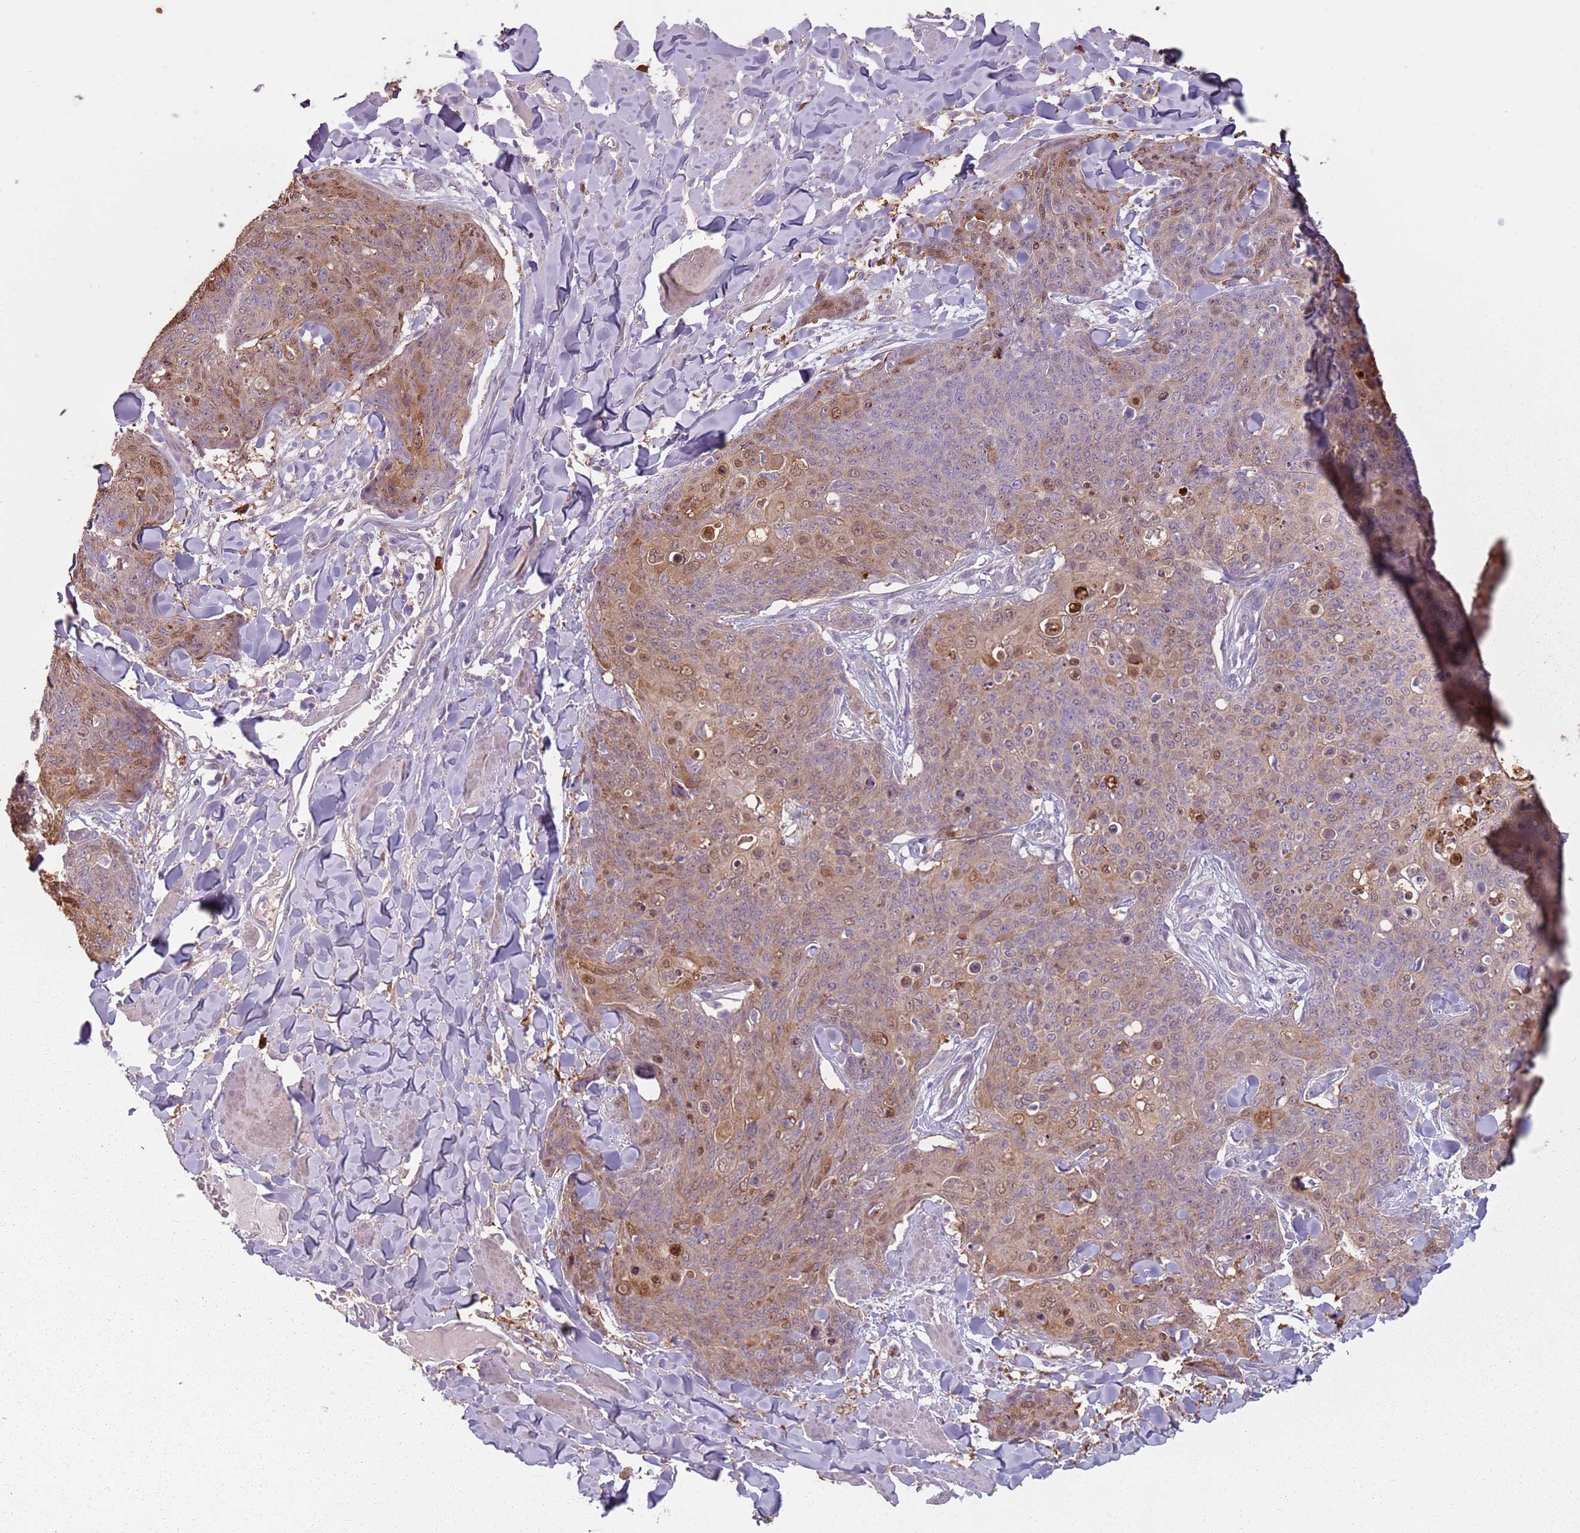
{"staining": {"intensity": "moderate", "quantity": "25%-75%", "location": "cytoplasmic/membranous,nuclear"}, "tissue": "skin cancer", "cell_type": "Tumor cells", "image_type": "cancer", "snomed": [{"axis": "morphology", "description": "Squamous cell carcinoma, NOS"}, {"axis": "topography", "description": "Skin"}, {"axis": "topography", "description": "Vulva"}], "caption": "Immunohistochemical staining of human skin squamous cell carcinoma displays moderate cytoplasmic/membranous and nuclear protein positivity in about 25%-75% of tumor cells.", "gene": "SPAG4", "patient": {"sex": "female", "age": 85}}